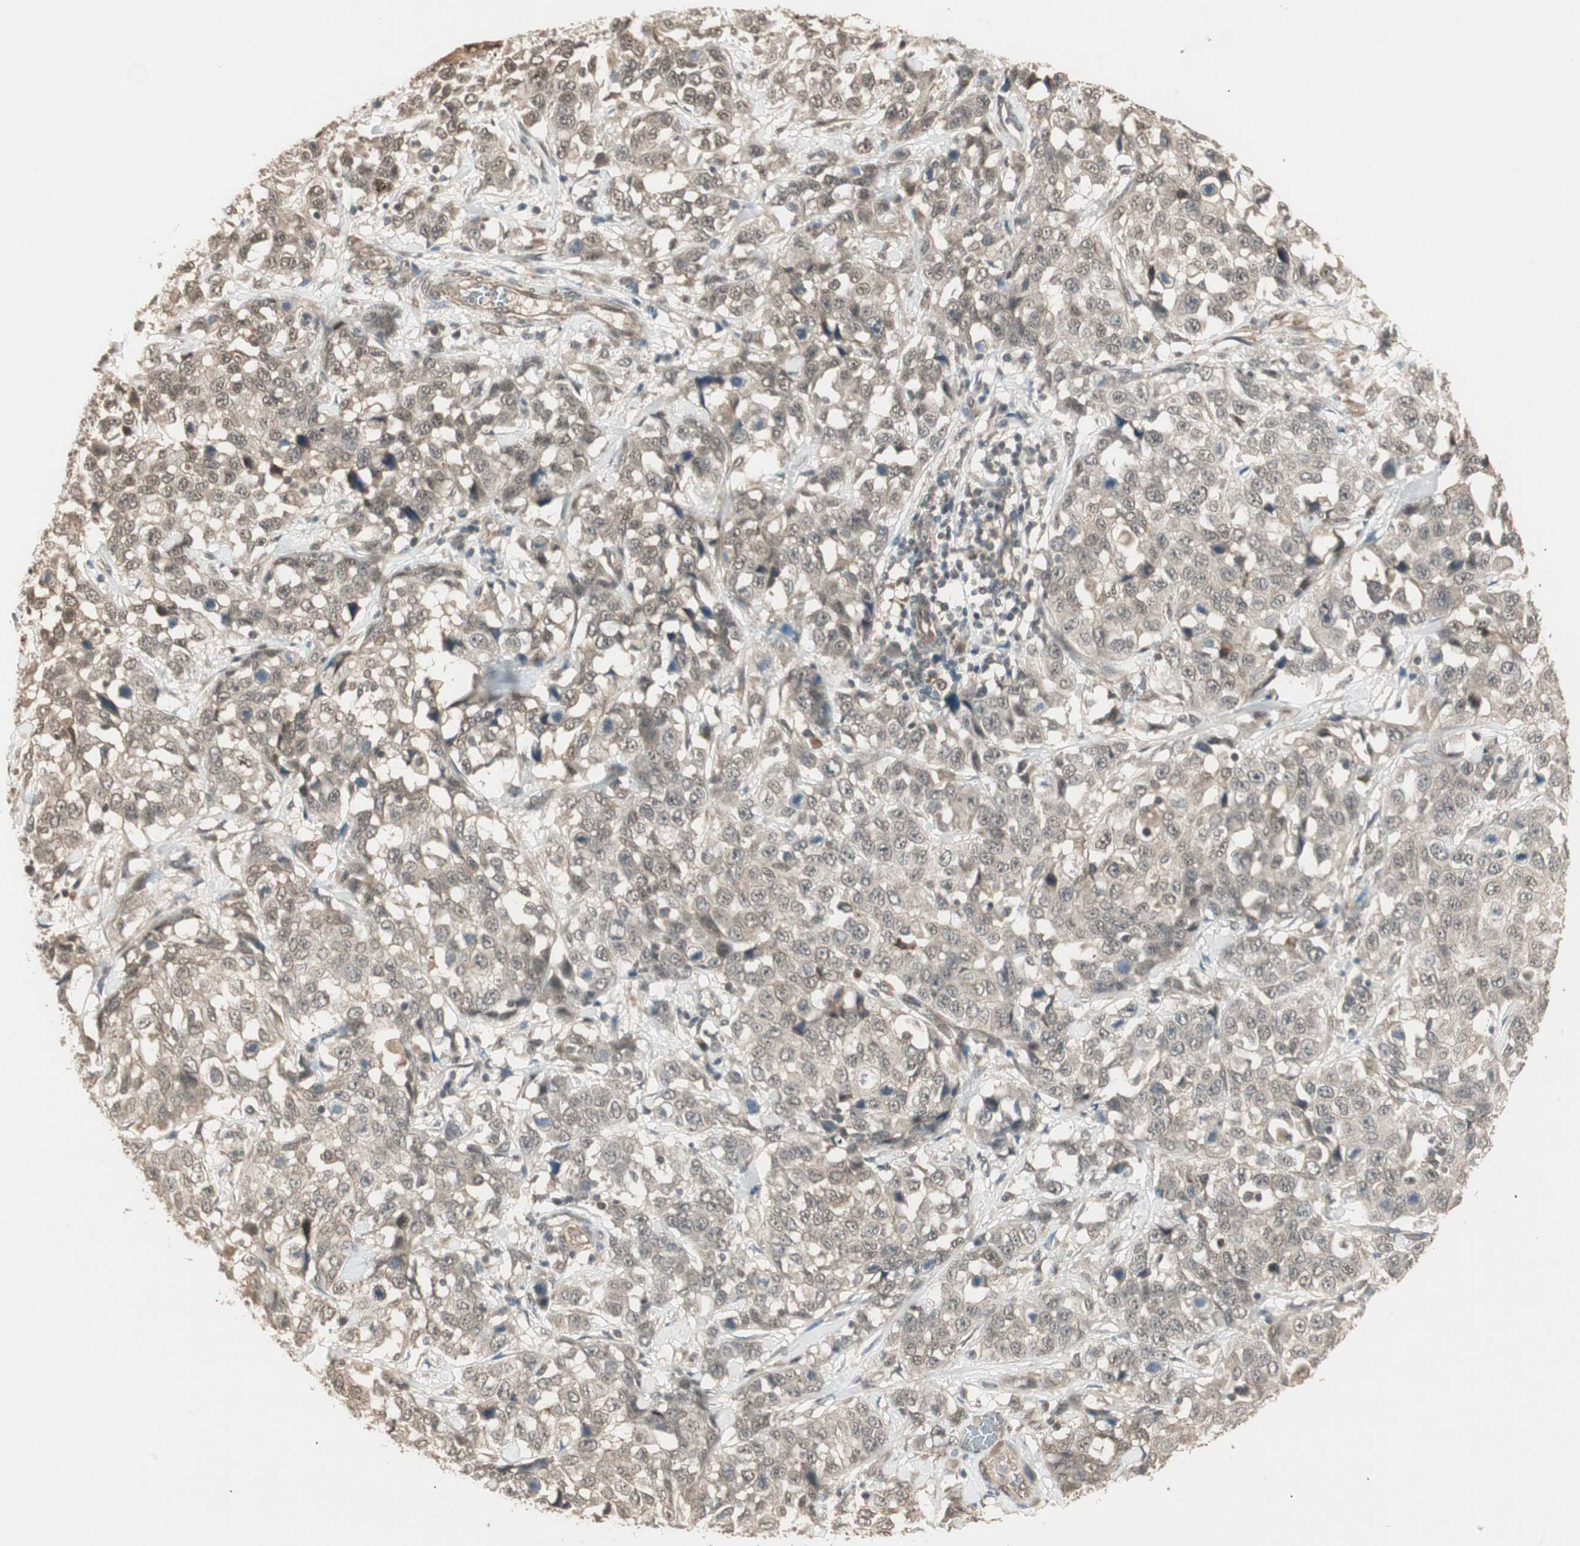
{"staining": {"intensity": "weak", "quantity": "25%-75%", "location": "cytoplasmic/membranous,nuclear"}, "tissue": "stomach cancer", "cell_type": "Tumor cells", "image_type": "cancer", "snomed": [{"axis": "morphology", "description": "Normal tissue, NOS"}, {"axis": "morphology", "description": "Adenocarcinoma, NOS"}, {"axis": "topography", "description": "Stomach"}], "caption": "Weak cytoplasmic/membranous and nuclear staining is identified in approximately 25%-75% of tumor cells in stomach adenocarcinoma.", "gene": "ZSCAN31", "patient": {"sex": "male", "age": 48}}